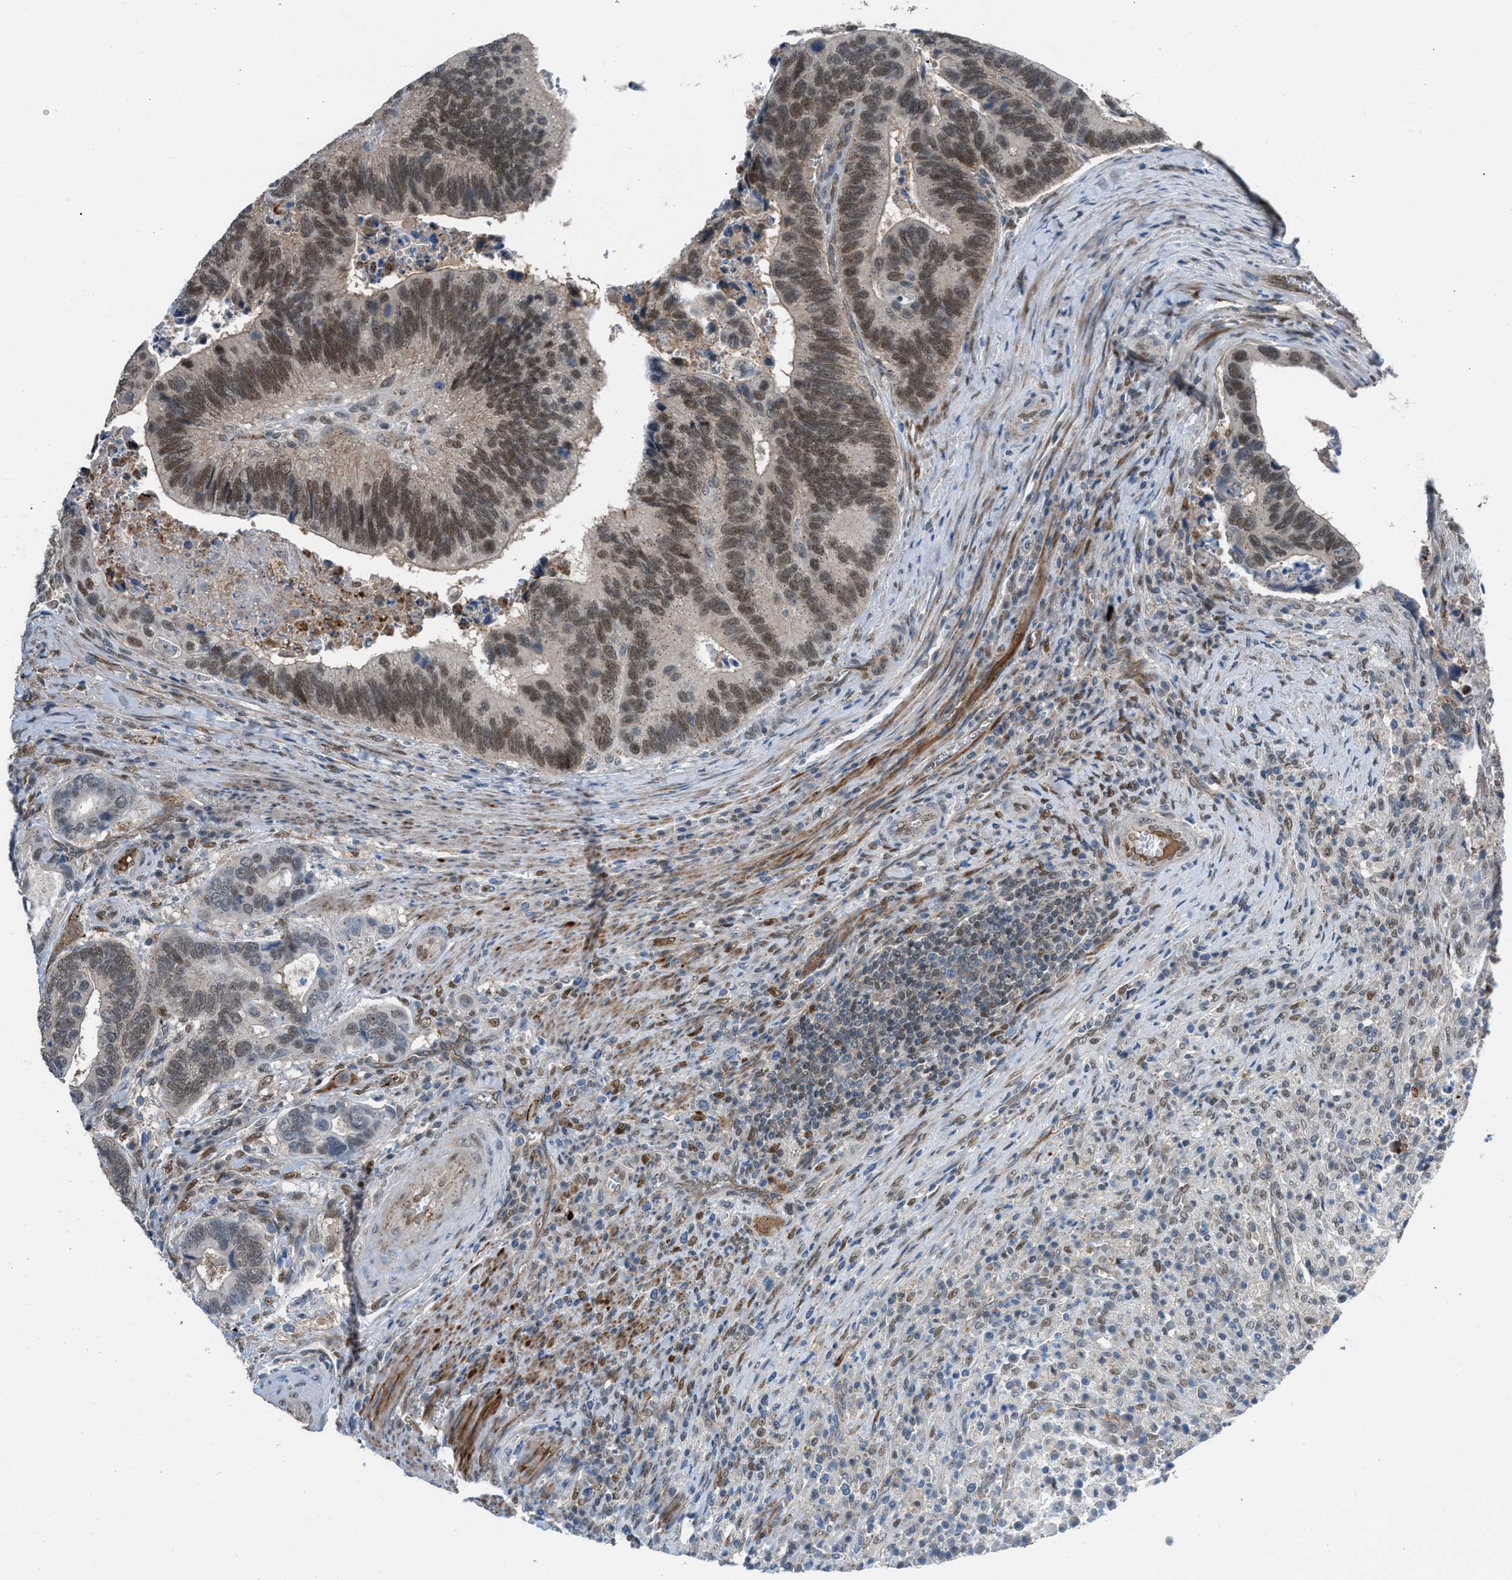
{"staining": {"intensity": "strong", "quantity": ">75%", "location": "cytoplasmic/membranous,nuclear"}, "tissue": "colorectal cancer", "cell_type": "Tumor cells", "image_type": "cancer", "snomed": [{"axis": "morphology", "description": "Inflammation, NOS"}, {"axis": "morphology", "description": "Adenocarcinoma, NOS"}, {"axis": "topography", "description": "Colon"}], "caption": "Colorectal cancer stained with DAB (3,3'-diaminobenzidine) immunohistochemistry shows high levels of strong cytoplasmic/membranous and nuclear expression in approximately >75% of tumor cells.", "gene": "CRTC1", "patient": {"sex": "male", "age": 72}}